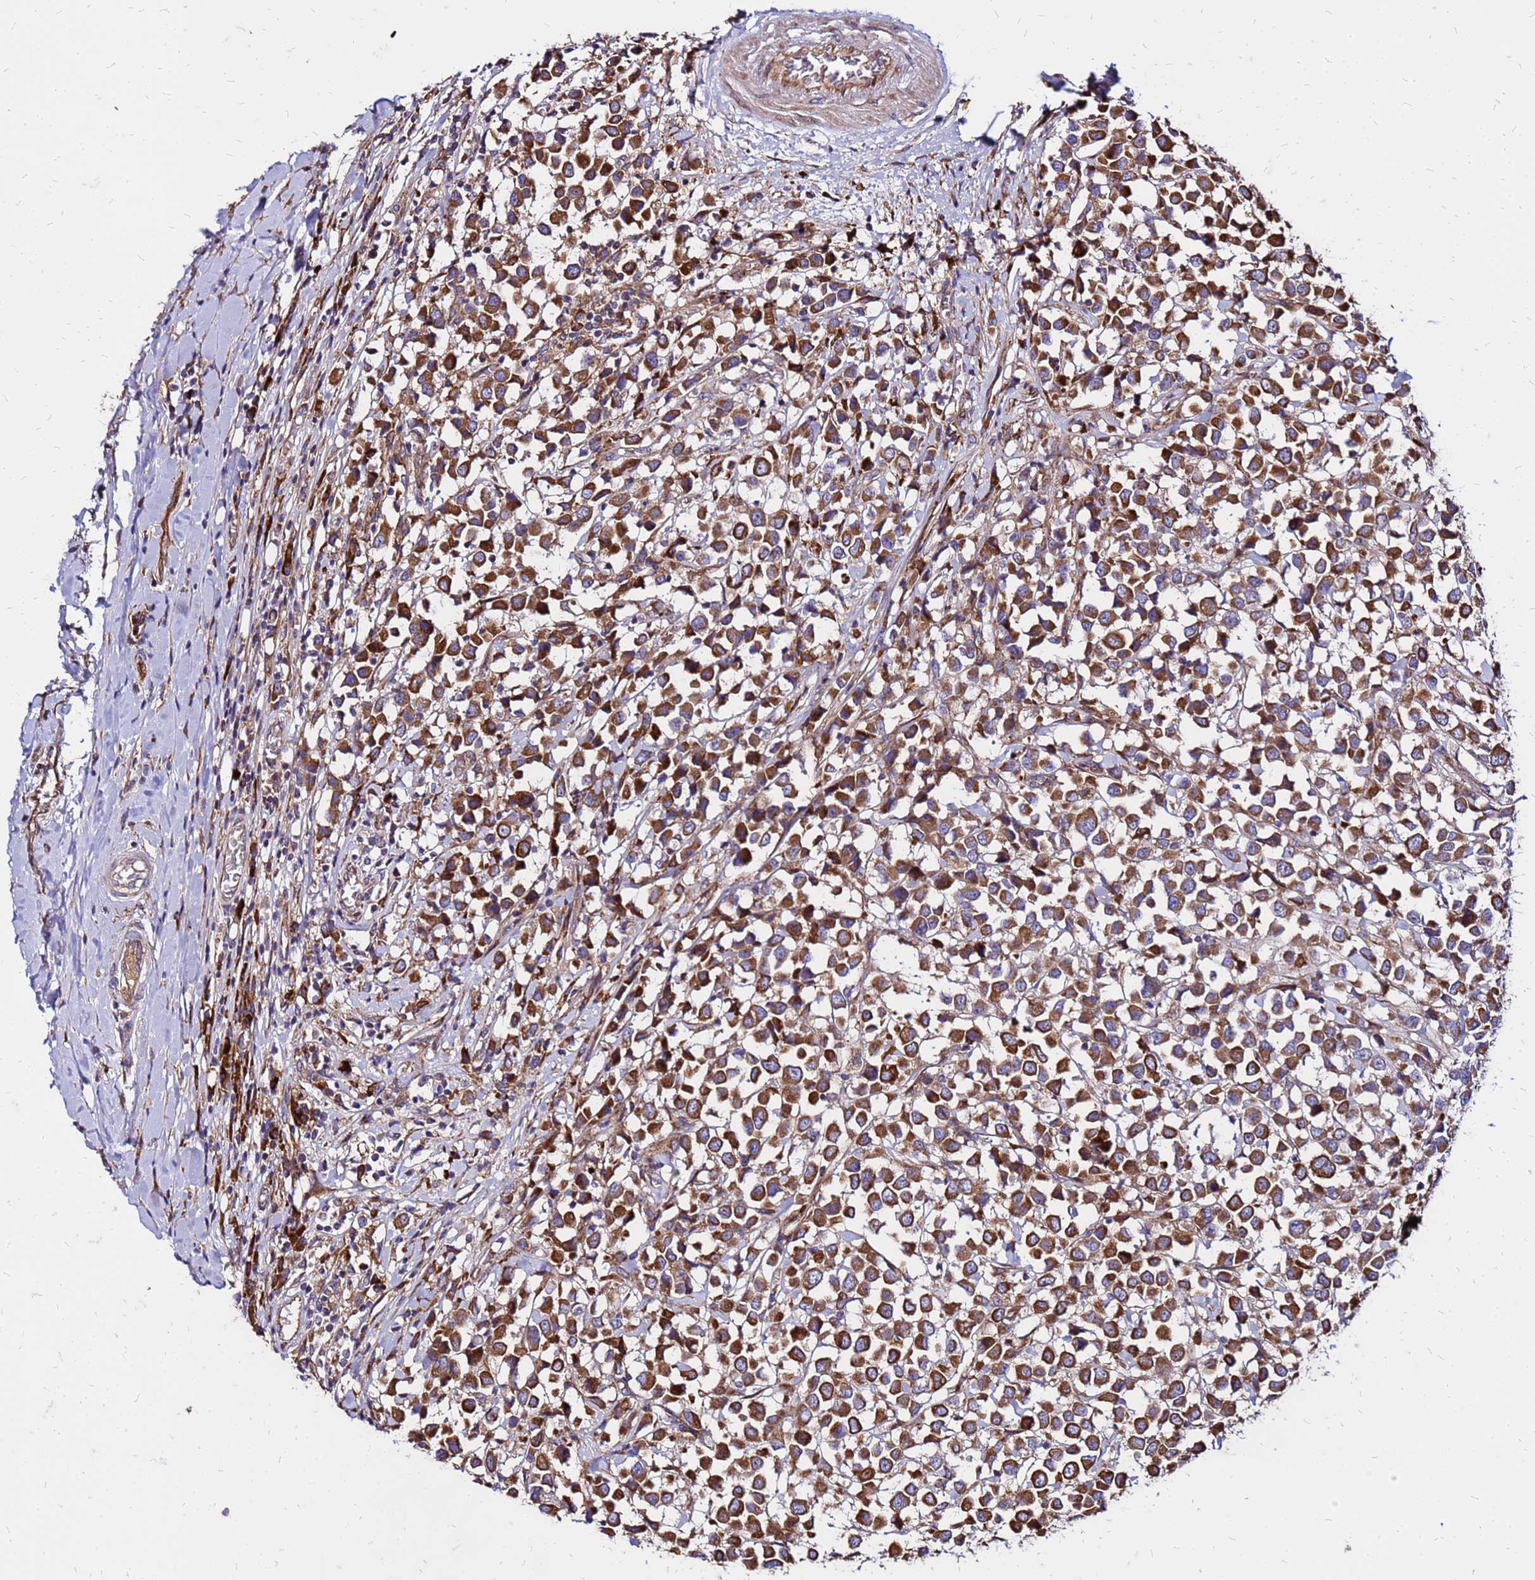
{"staining": {"intensity": "strong", "quantity": ">75%", "location": "cytoplasmic/membranous"}, "tissue": "breast cancer", "cell_type": "Tumor cells", "image_type": "cancer", "snomed": [{"axis": "morphology", "description": "Duct carcinoma"}, {"axis": "topography", "description": "Breast"}], "caption": "Immunohistochemical staining of breast infiltrating ductal carcinoma reveals strong cytoplasmic/membranous protein positivity in approximately >75% of tumor cells. Ihc stains the protein of interest in brown and the nuclei are stained blue.", "gene": "VMO1", "patient": {"sex": "female", "age": 61}}